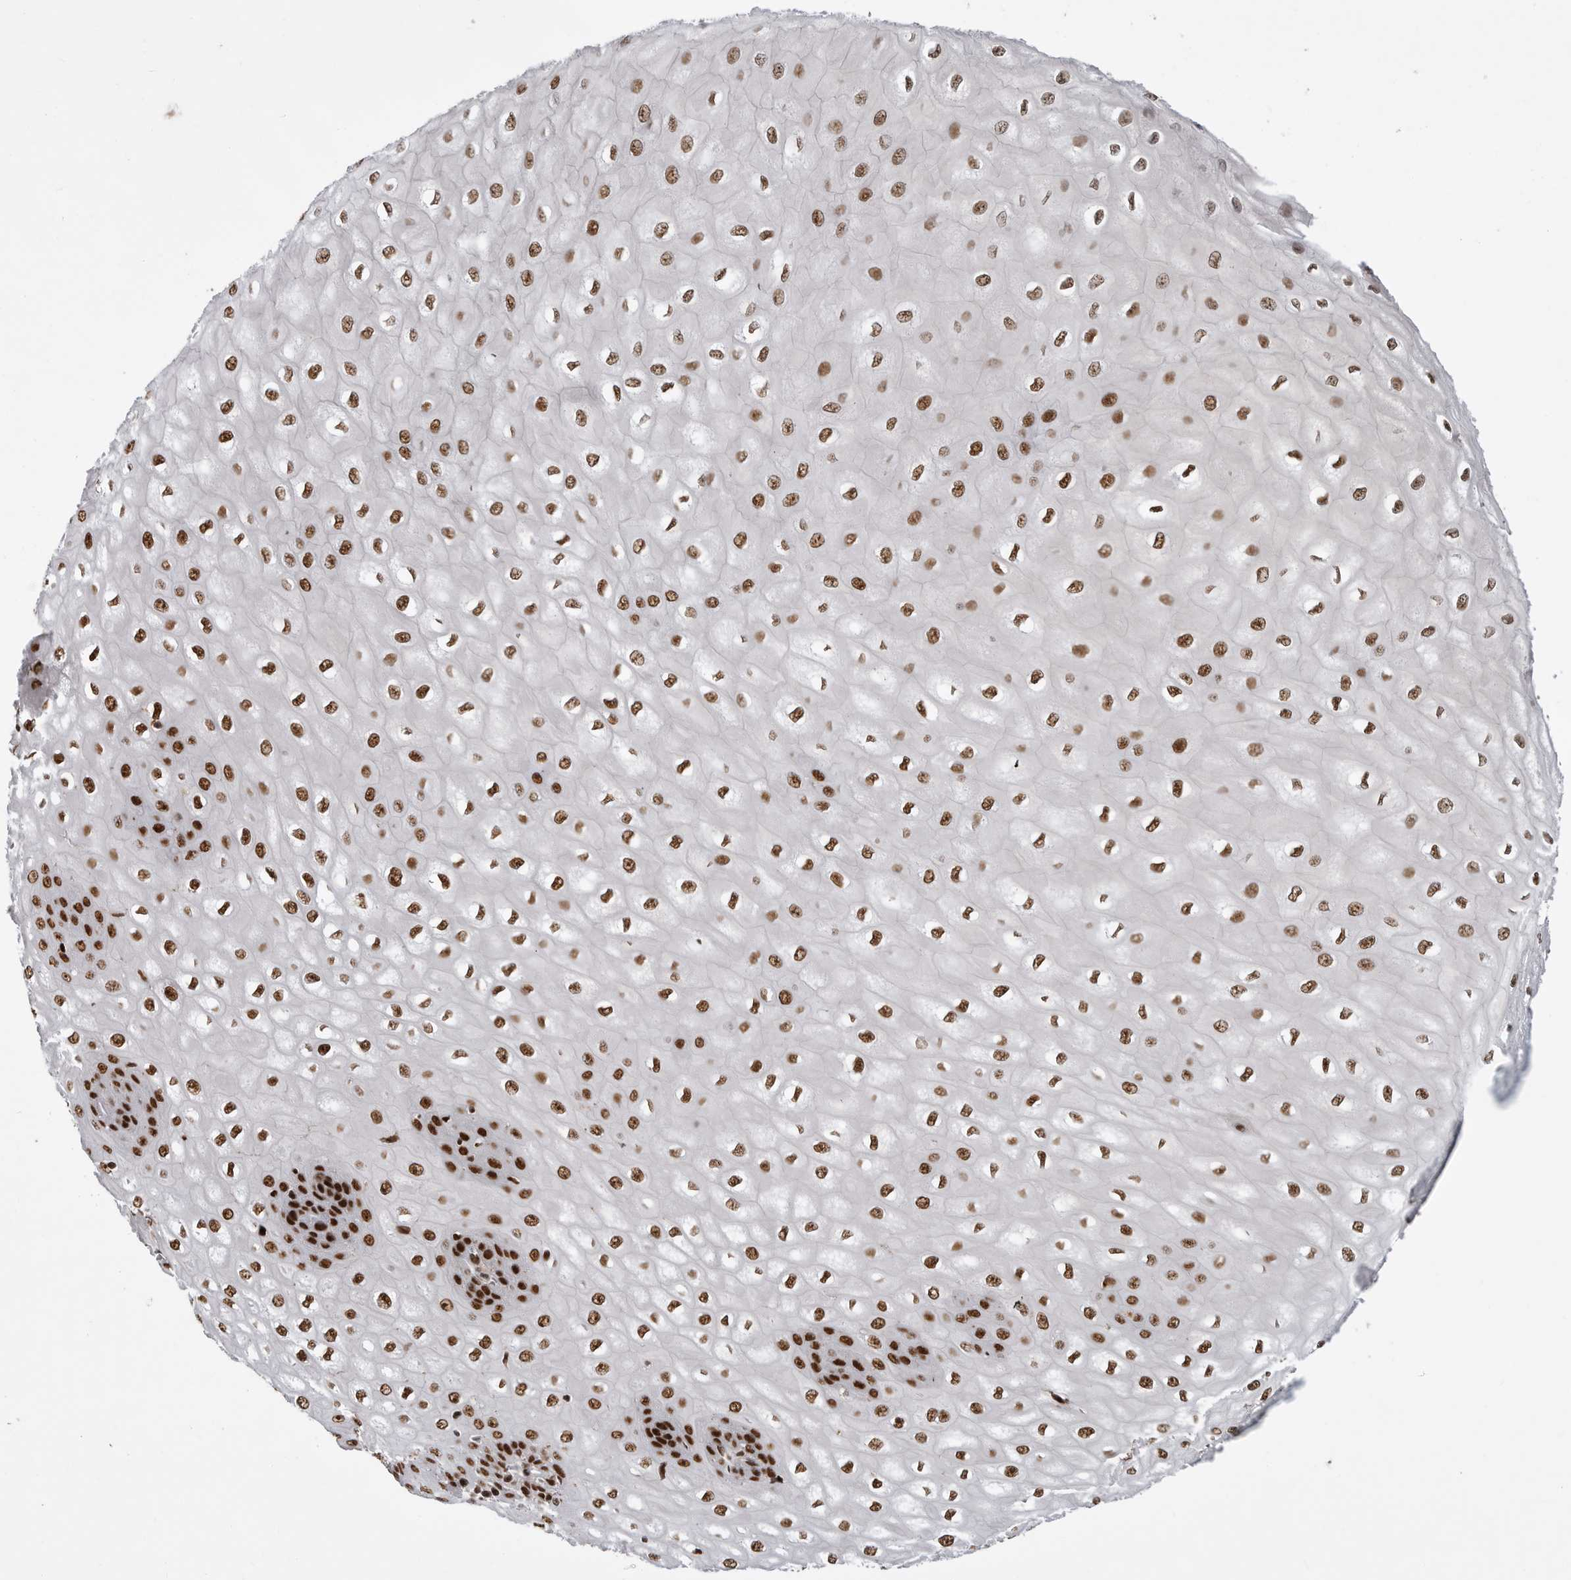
{"staining": {"intensity": "strong", "quantity": ">75%", "location": "nuclear"}, "tissue": "esophagus", "cell_type": "Squamous epithelial cells", "image_type": "normal", "snomed": [{"axis": "morphology", "description": "Normal tissue, NOS"}, {"axis": "topography", "description": "Esophagus"}], "caption": "IHC histopathology image of unremarkable esophagus stained for a protein (brown), which demonstrates high levels of strong nuclear staining in approximately >75% of squamous epithelial cells.", "gene": "PPP1R8", "patient": {"sex": "male", "age": 60}}